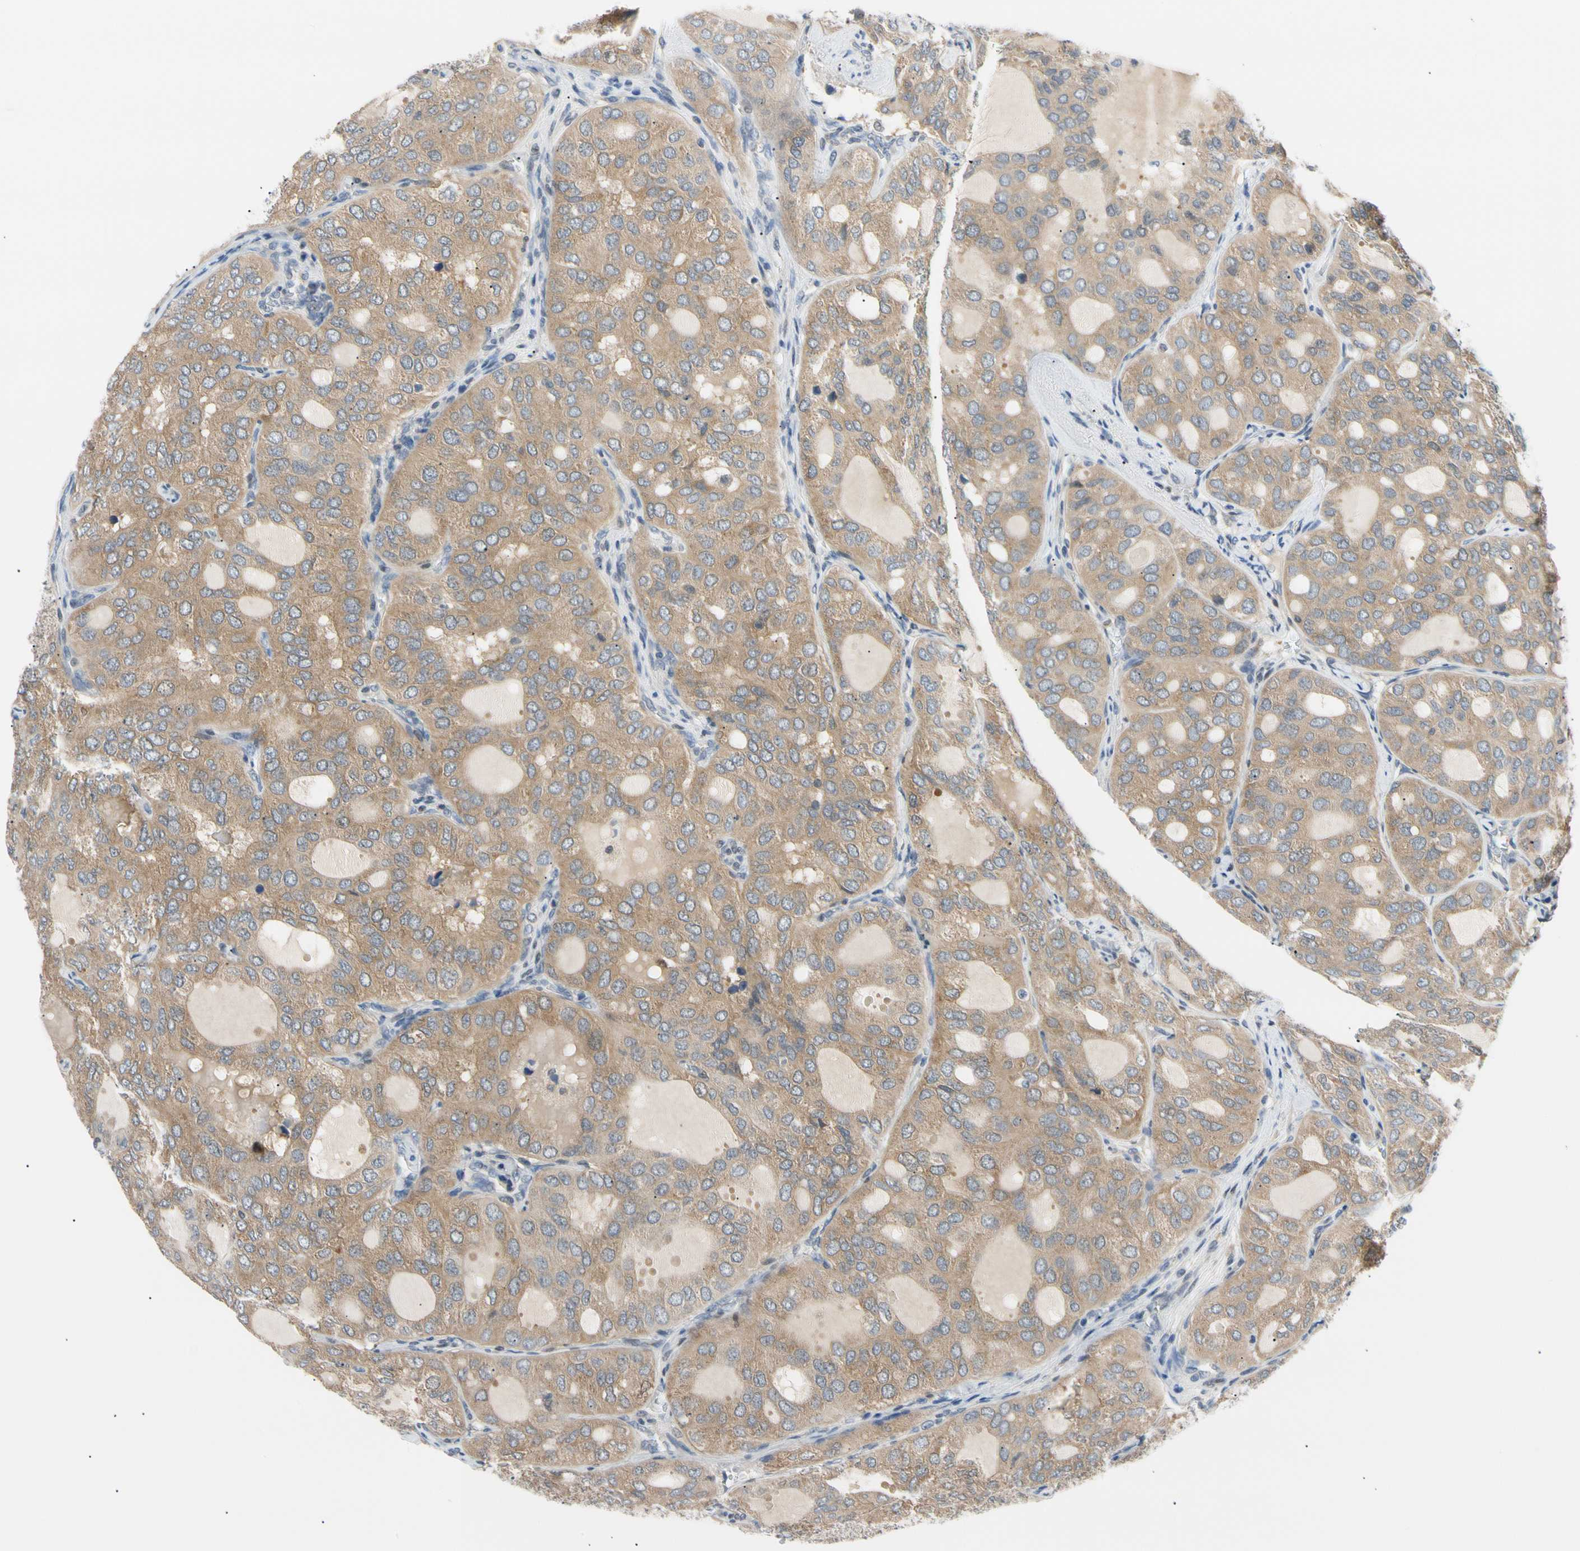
{"staining": {"intensity": "moderate", "quantity": ">75%", "location": "cytoplasmic/membranous"}, "tissue": "thyroid cancer", "cell_type": "Tumor cells", "image_type": "cancer", "snomed": [{"axis": "morphology", "description": "Follicular adenoma carcinoma, NOS"}, {"axis": "topography", "description": "Thyroid gland"}], "caption": "IHC of follicular adenoma carcinoma (thyroid) demonstrates medium levels of moderate cytoplasmic/membranous expression in about >75% of tumor cells.", "gene": "SEC23B", "patient": {"sex": "male", "age": 75}}